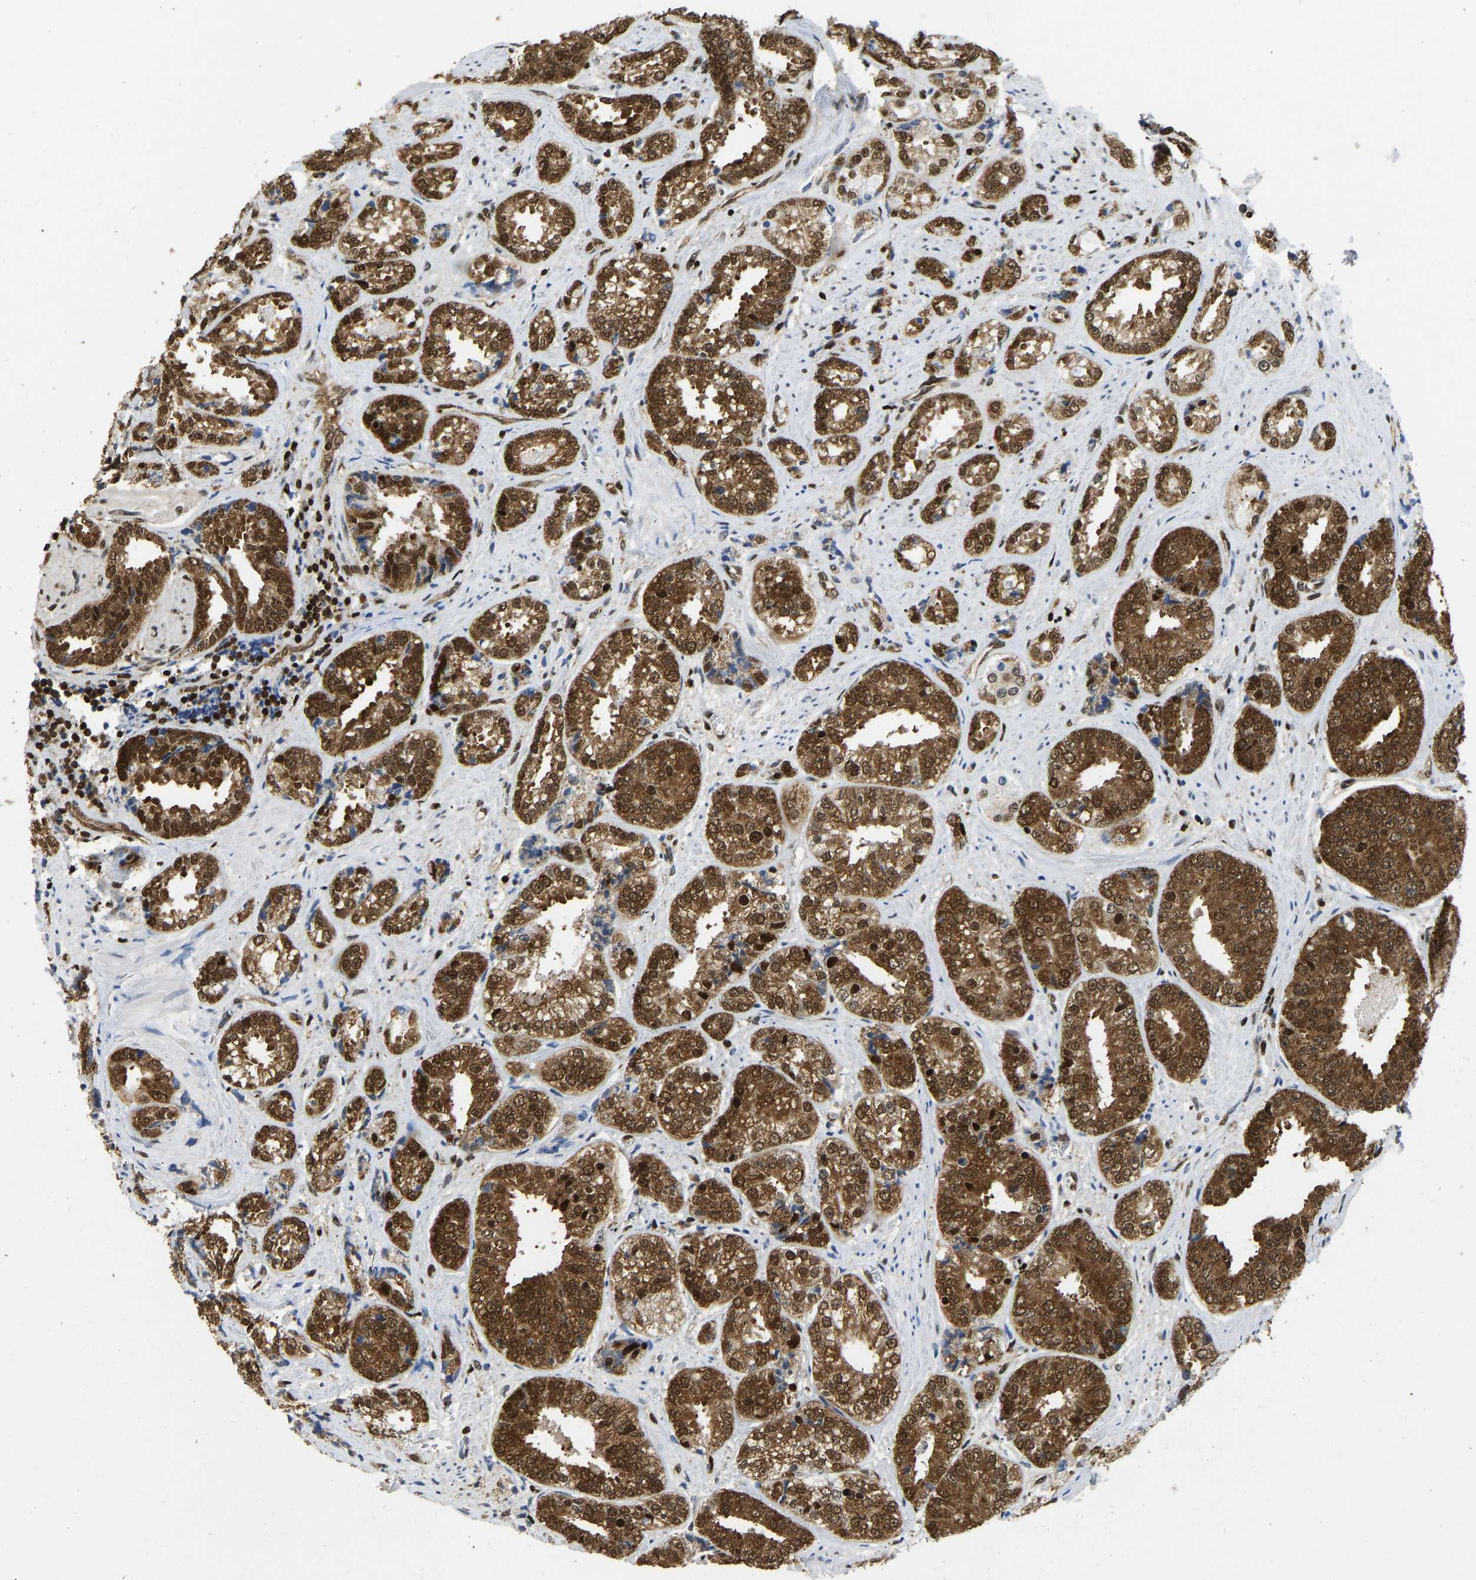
{"staining": {"intensity": "strong", "quantity": ">75%", "location": "cytoplasmic/membranous,nuclear"}, "tissue": "prostate cancer", "cell_type": "Tumor cells", "image_type": "cancer", "snomed": [{"axis": "morphology", "description": "Adenocarcinoma, High grade"}, {"axis": "topography", "description": "Prostate"}], "caption": "This micrograph shows prostate cancer stained with immunohistochemistry to label a protein in brown. The cytoplasmic/membranous and nuclear of tumor cells show strong positivity for the protein. Nuclei are counter-stained blue.", "gene": "ZSCAN20", "patient": {"sex": "male", "age": 61}}